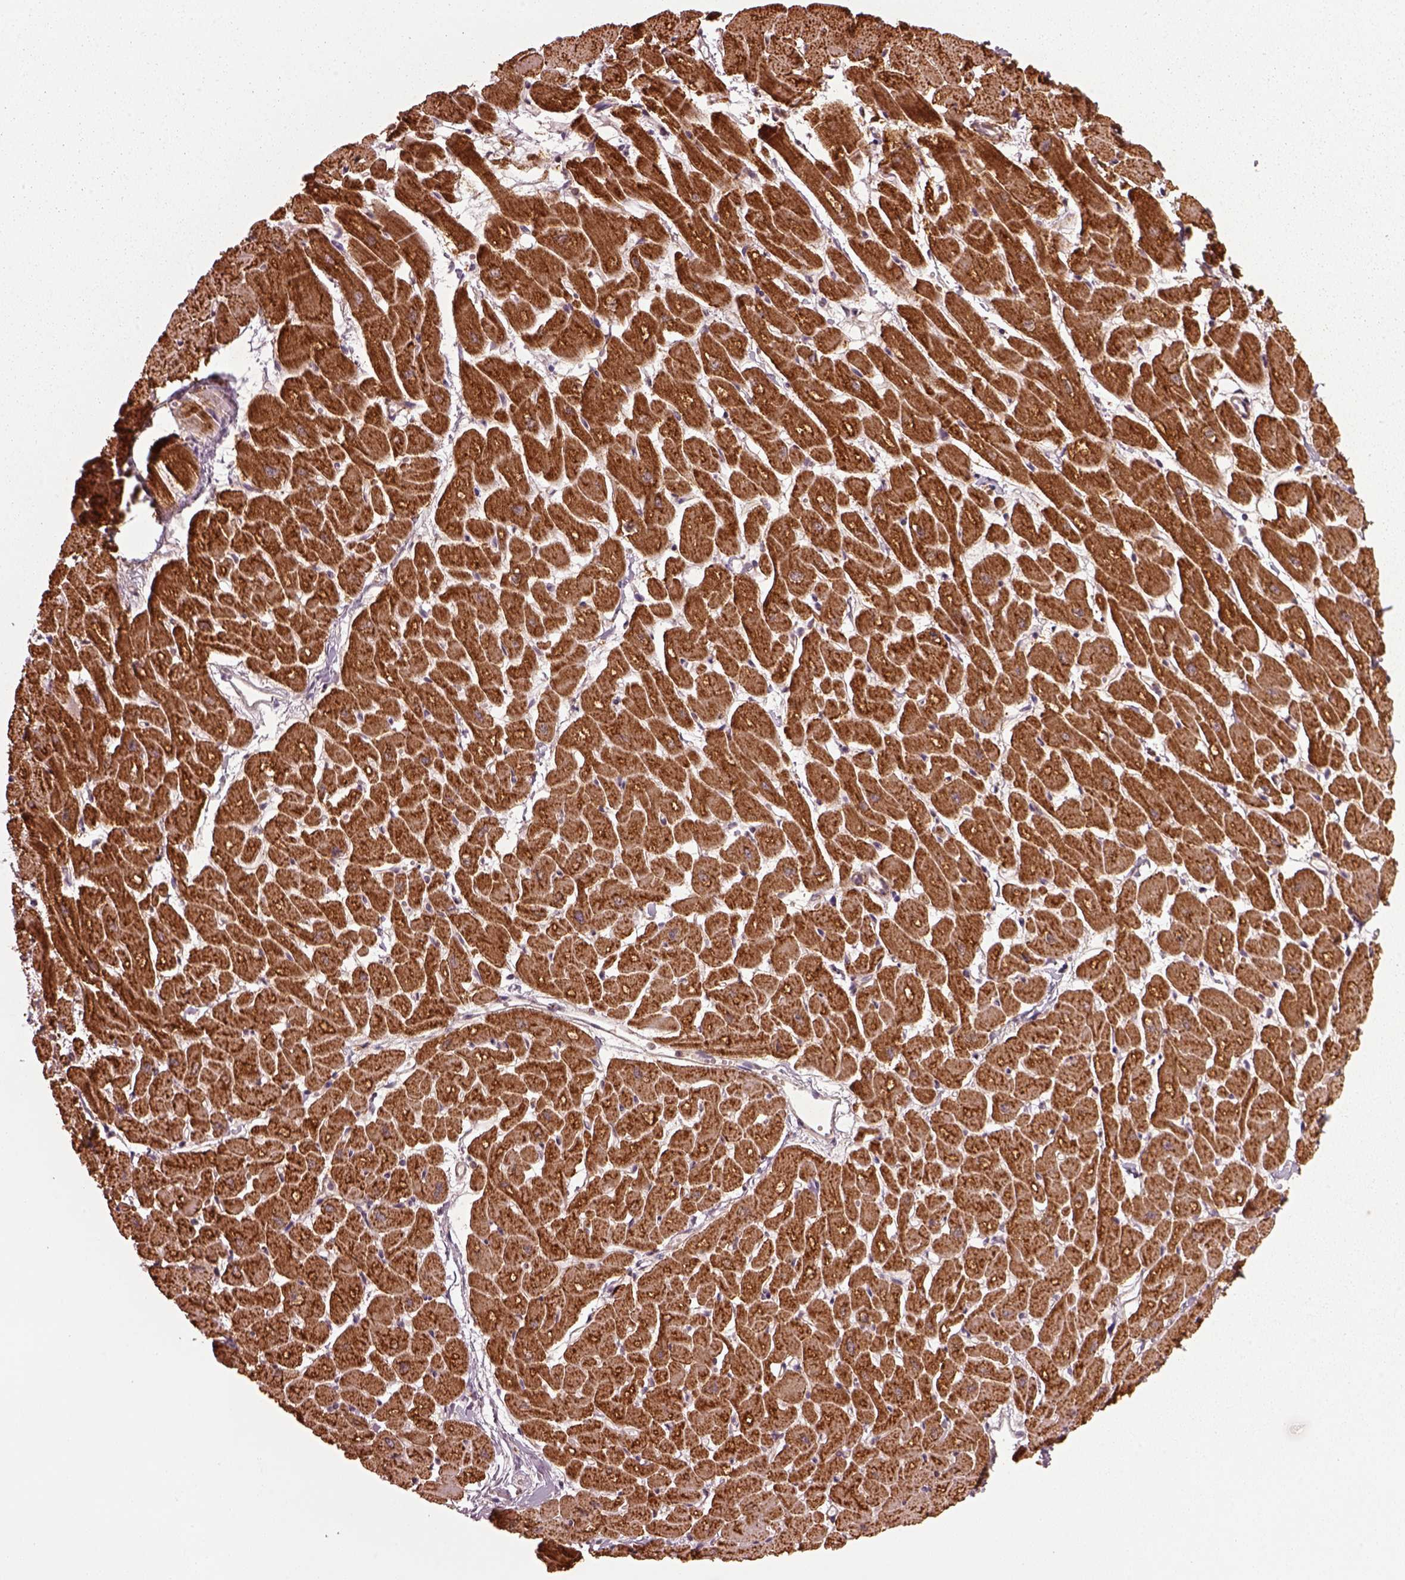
{"staining": {"intensity": "strong", "quantity": ">75%", "location": "cytoplasmic/membranous"}, "tissue": "heart muscle", "cell_type": "Cardiomyocytes", "image_type": "normal", "snomed": [{"axis": "morphology", "description": "Normal tissue, NOS"}, {"axis": "topography", "description": "Heart"}], "caption": "Protein positivity by IHC reveals strong cytoplasmic/membranous expression in approximately >75% of cardiomyocytes in benign heart muscle.", "gene": "SEL1L3", "patient": {"sex": "male", "age": 57}}